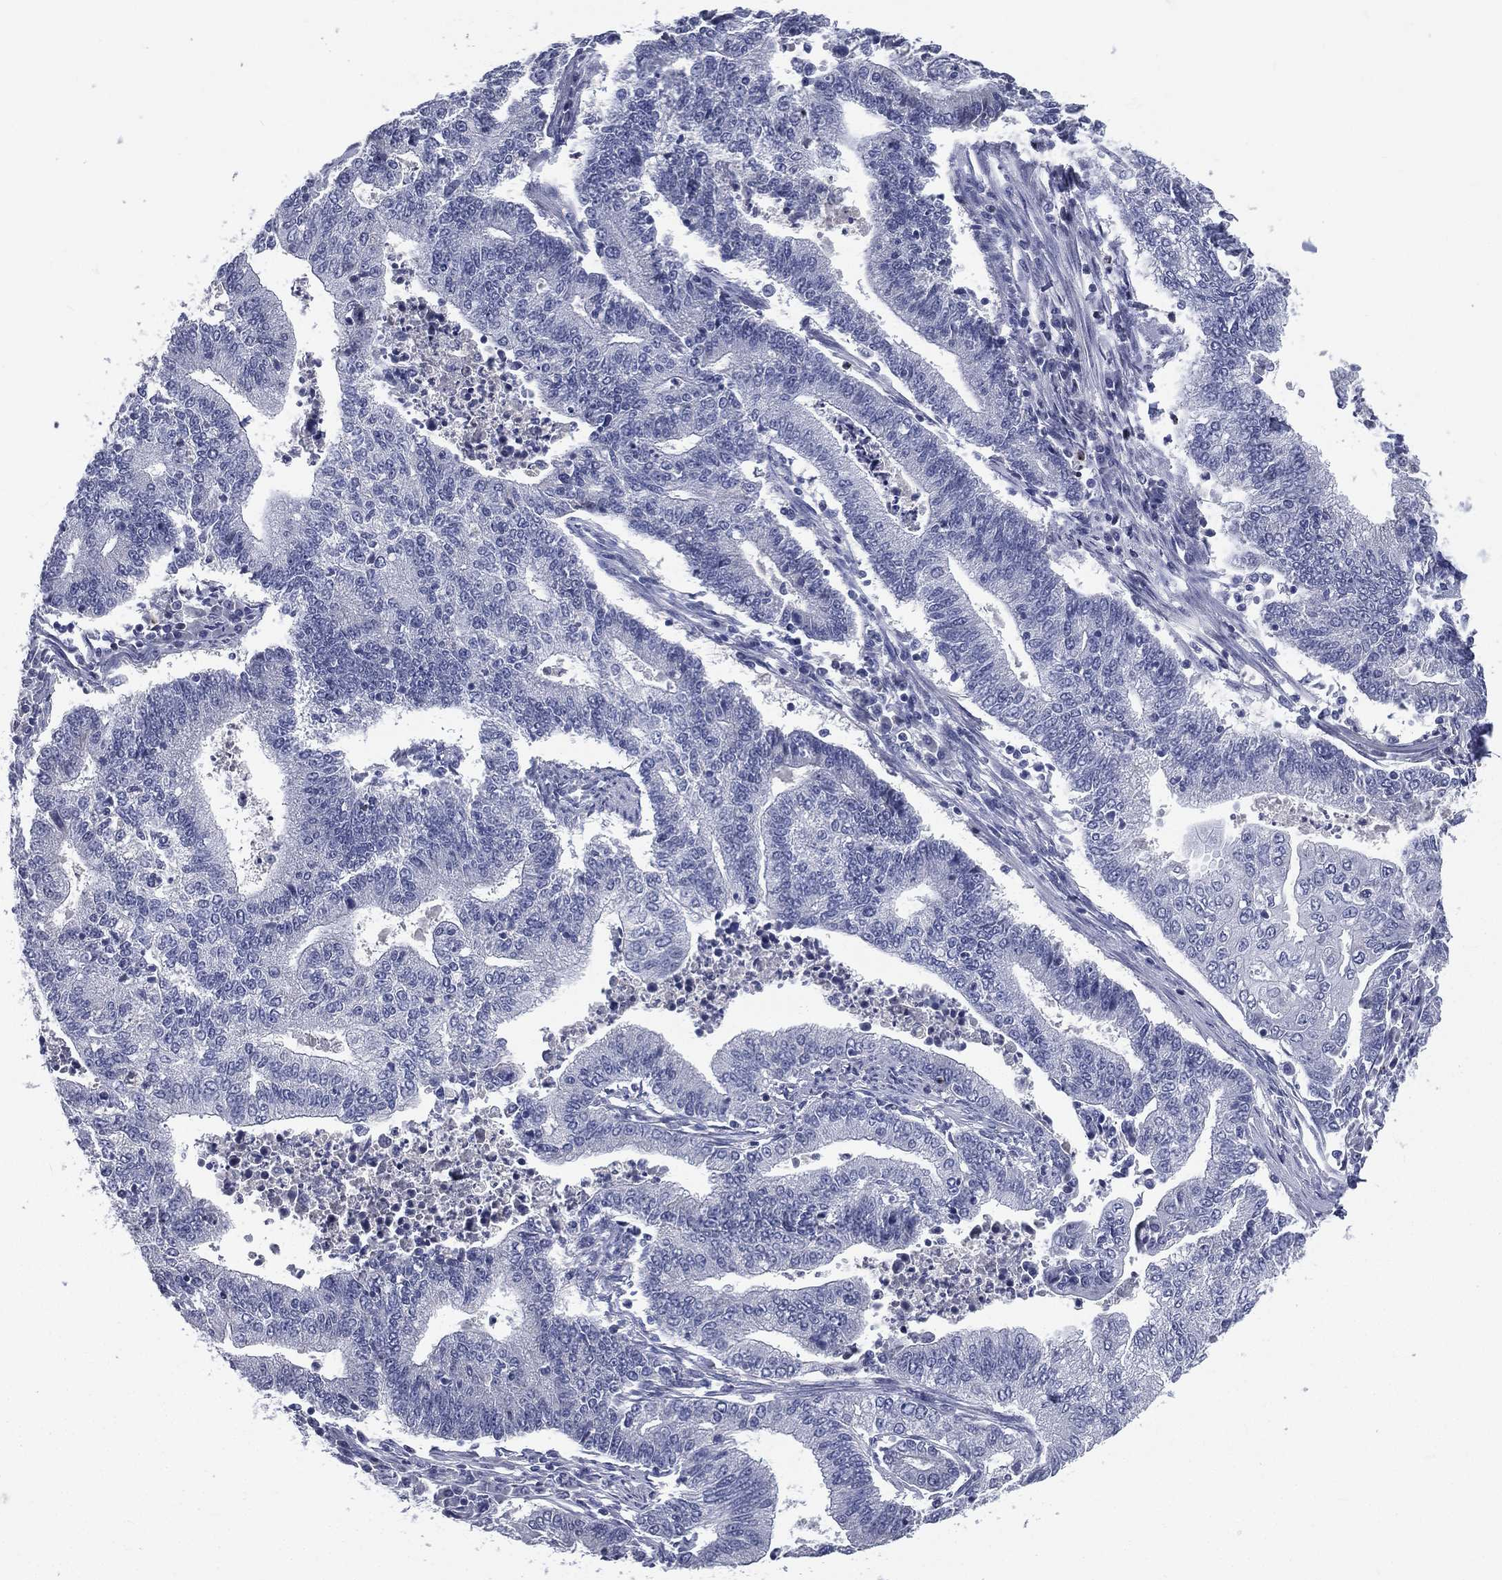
{"staining": {"intensity": "negative", "quantity": "none", "location": "none"}, "tissue": "endometrial cancer", "cell_type": "Tumor cells", "image_type": "cancer", "snomed": [{"axis": "morphology", "description": "Adenocarcinoma, NOS"}, {"axis": "topography", "description": "Uterus"}, {"axis": "topography", "description": "Endometrium"}], "caption": "This histopathology image is of endometrial cancer stained with immunohistochemistry to label a protein in brown with the nuclei are counter-stained blue. There is no positivity in tumor cells.", "gene": "IFT27", "patient": {"sex": "female", "age": 54}}